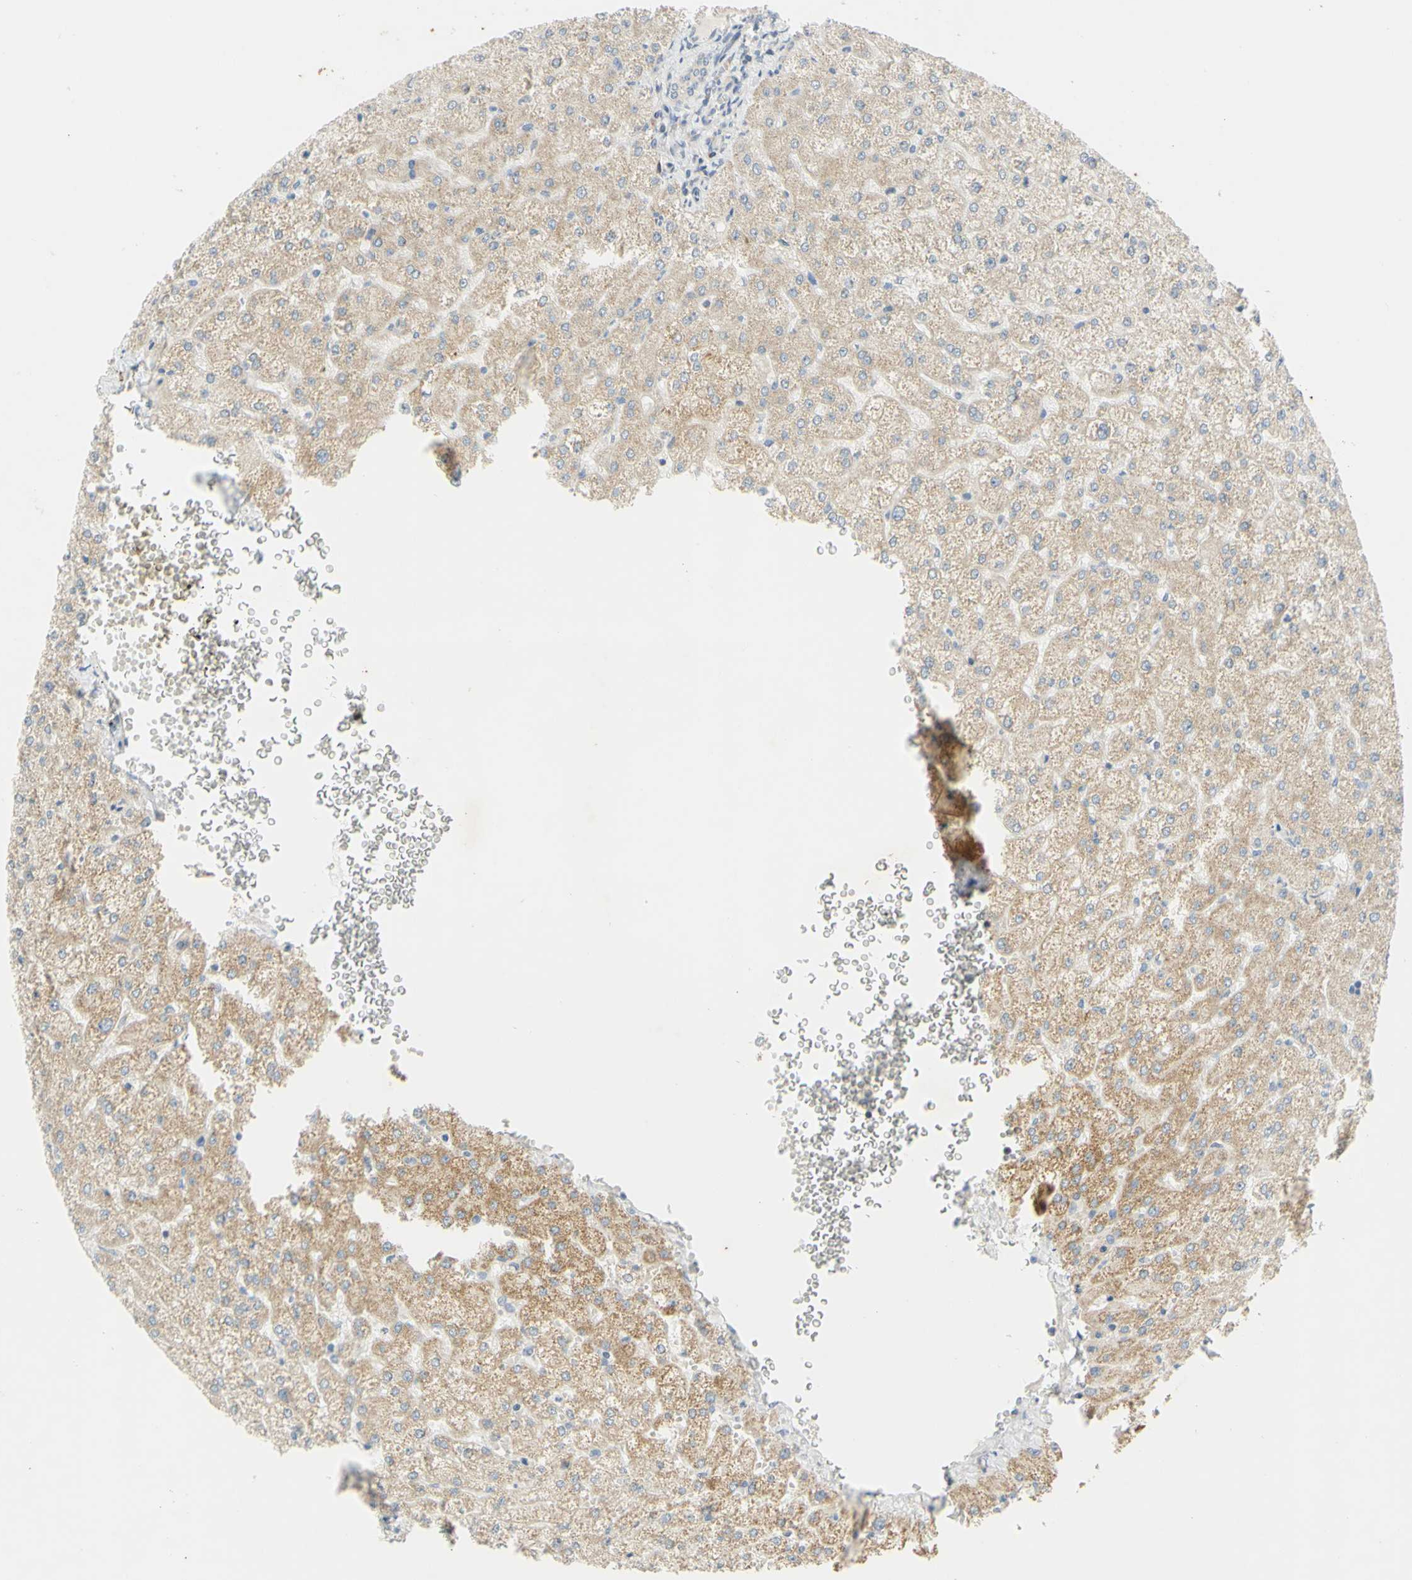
{"staining": {"intensity": "negative", "quantity": "none", "location": "none"}, "tissue": "liver", "cell_type": "Cholangiocytes", "image_type": "normal", "snomed": [{"axis": "morphology", "description": "Normal tissue, NOS"}, {"axis": "topography", "description": "Liver"}], "caption": "Immunohistochemistry (IHC) of normal liver reveals no positivity in cholangiocytes.", "gene": "CCNB2", "patient": {"sex": "female", "age": 32}}